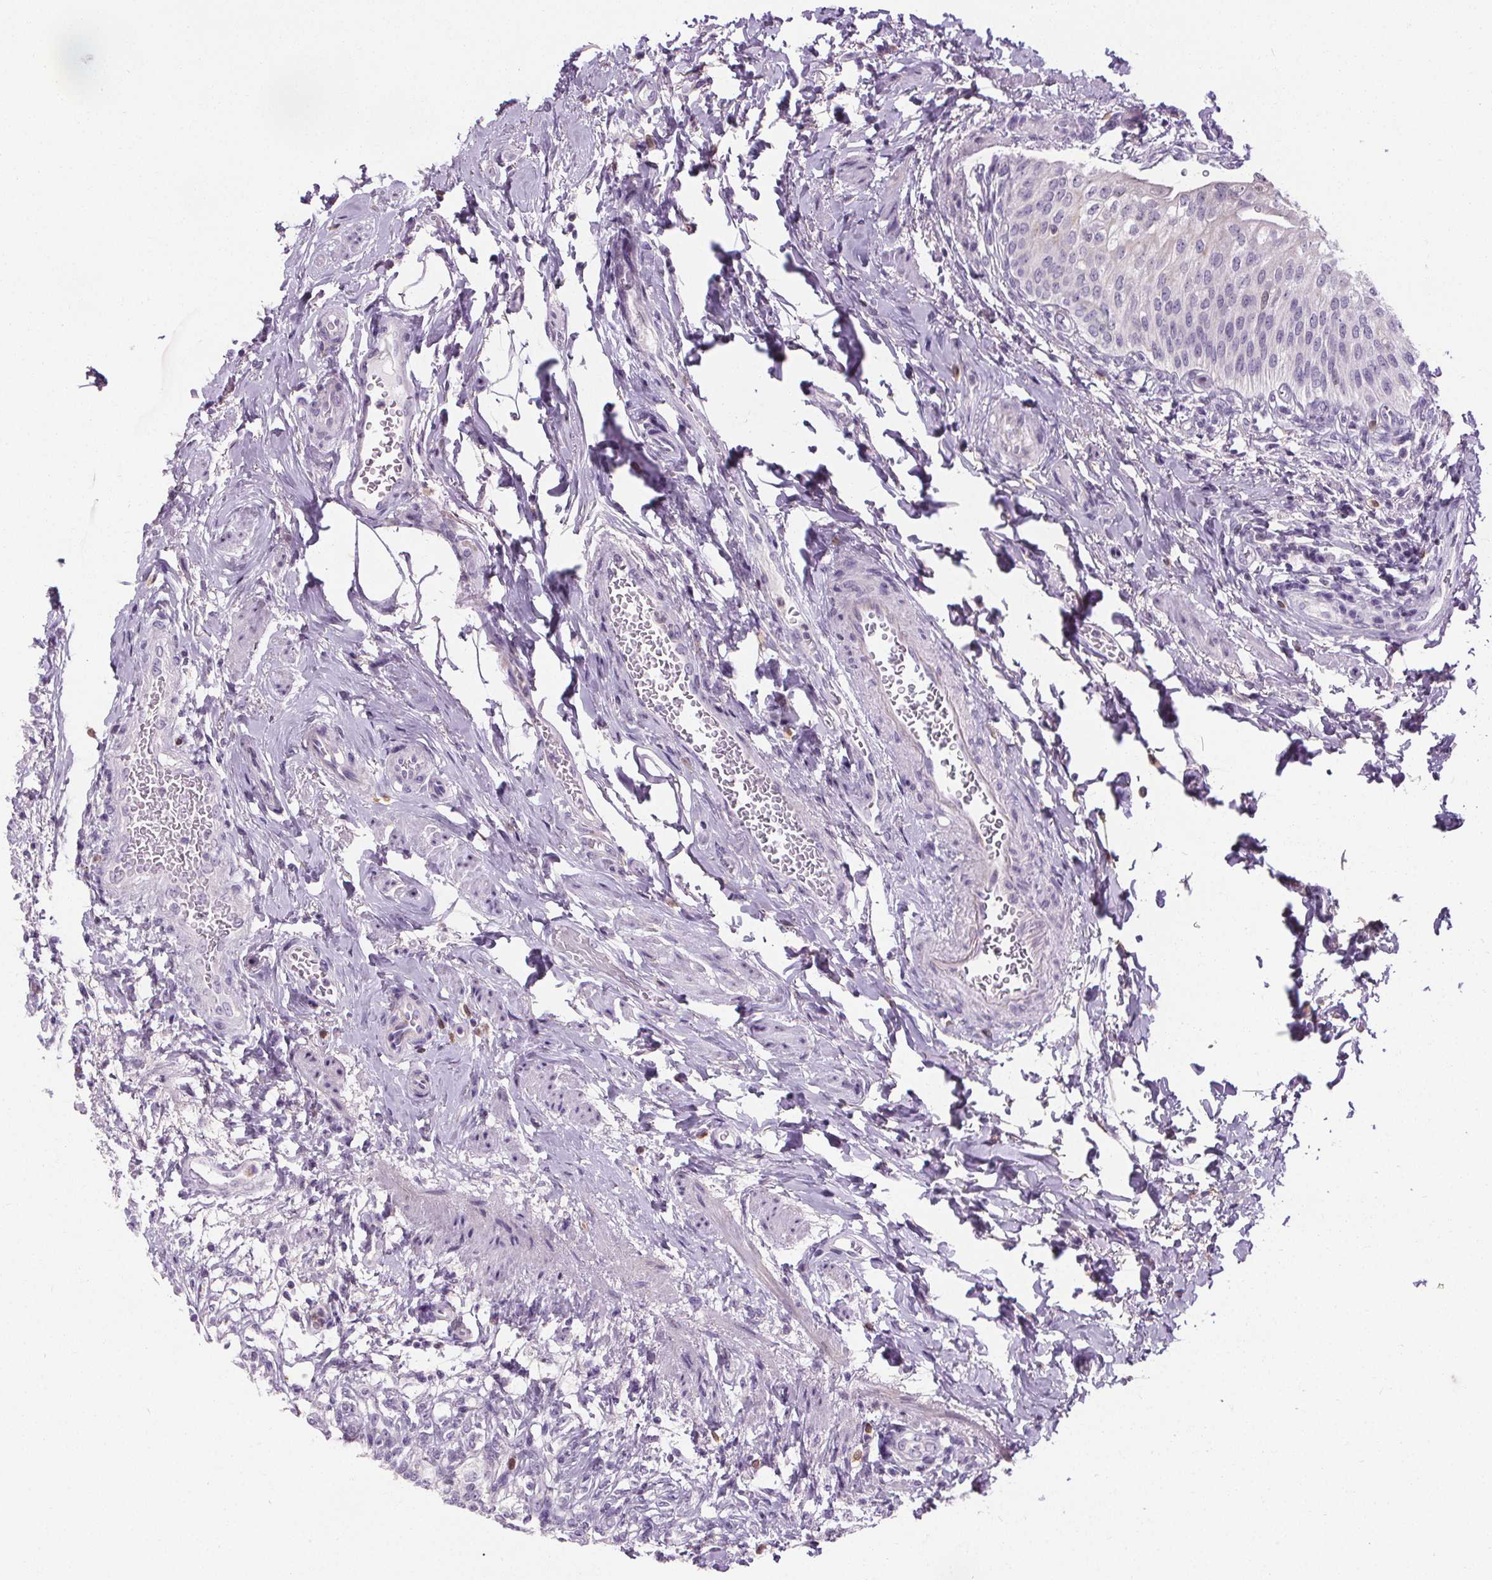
{"staining": {"intensity": "negative", "quantity": "none", "location": "none"}, "tissue": "urinary bladder", "cell_type": "Urothelial cells", "image_type": "normal", "snomed": [{"axis": "morphology", "description": "Normal tissue, NOS"}, {"axis": "topography", "description": "Urinary bladder"}, {"axis": "topography", "description": "Peripheral nerve tissue"}], "caption": "Protein analysis of unremarkable urinary bladder displays no significant expression in urothelial cells. Brightfield microscopy of IHC stained with DAB (3,3'-diaminobenzidine) (brown) and hematoxylin (blue), captured at high magnification.", "gene": "TMEM240", "patient": {"sex": "female", "age": 60}}